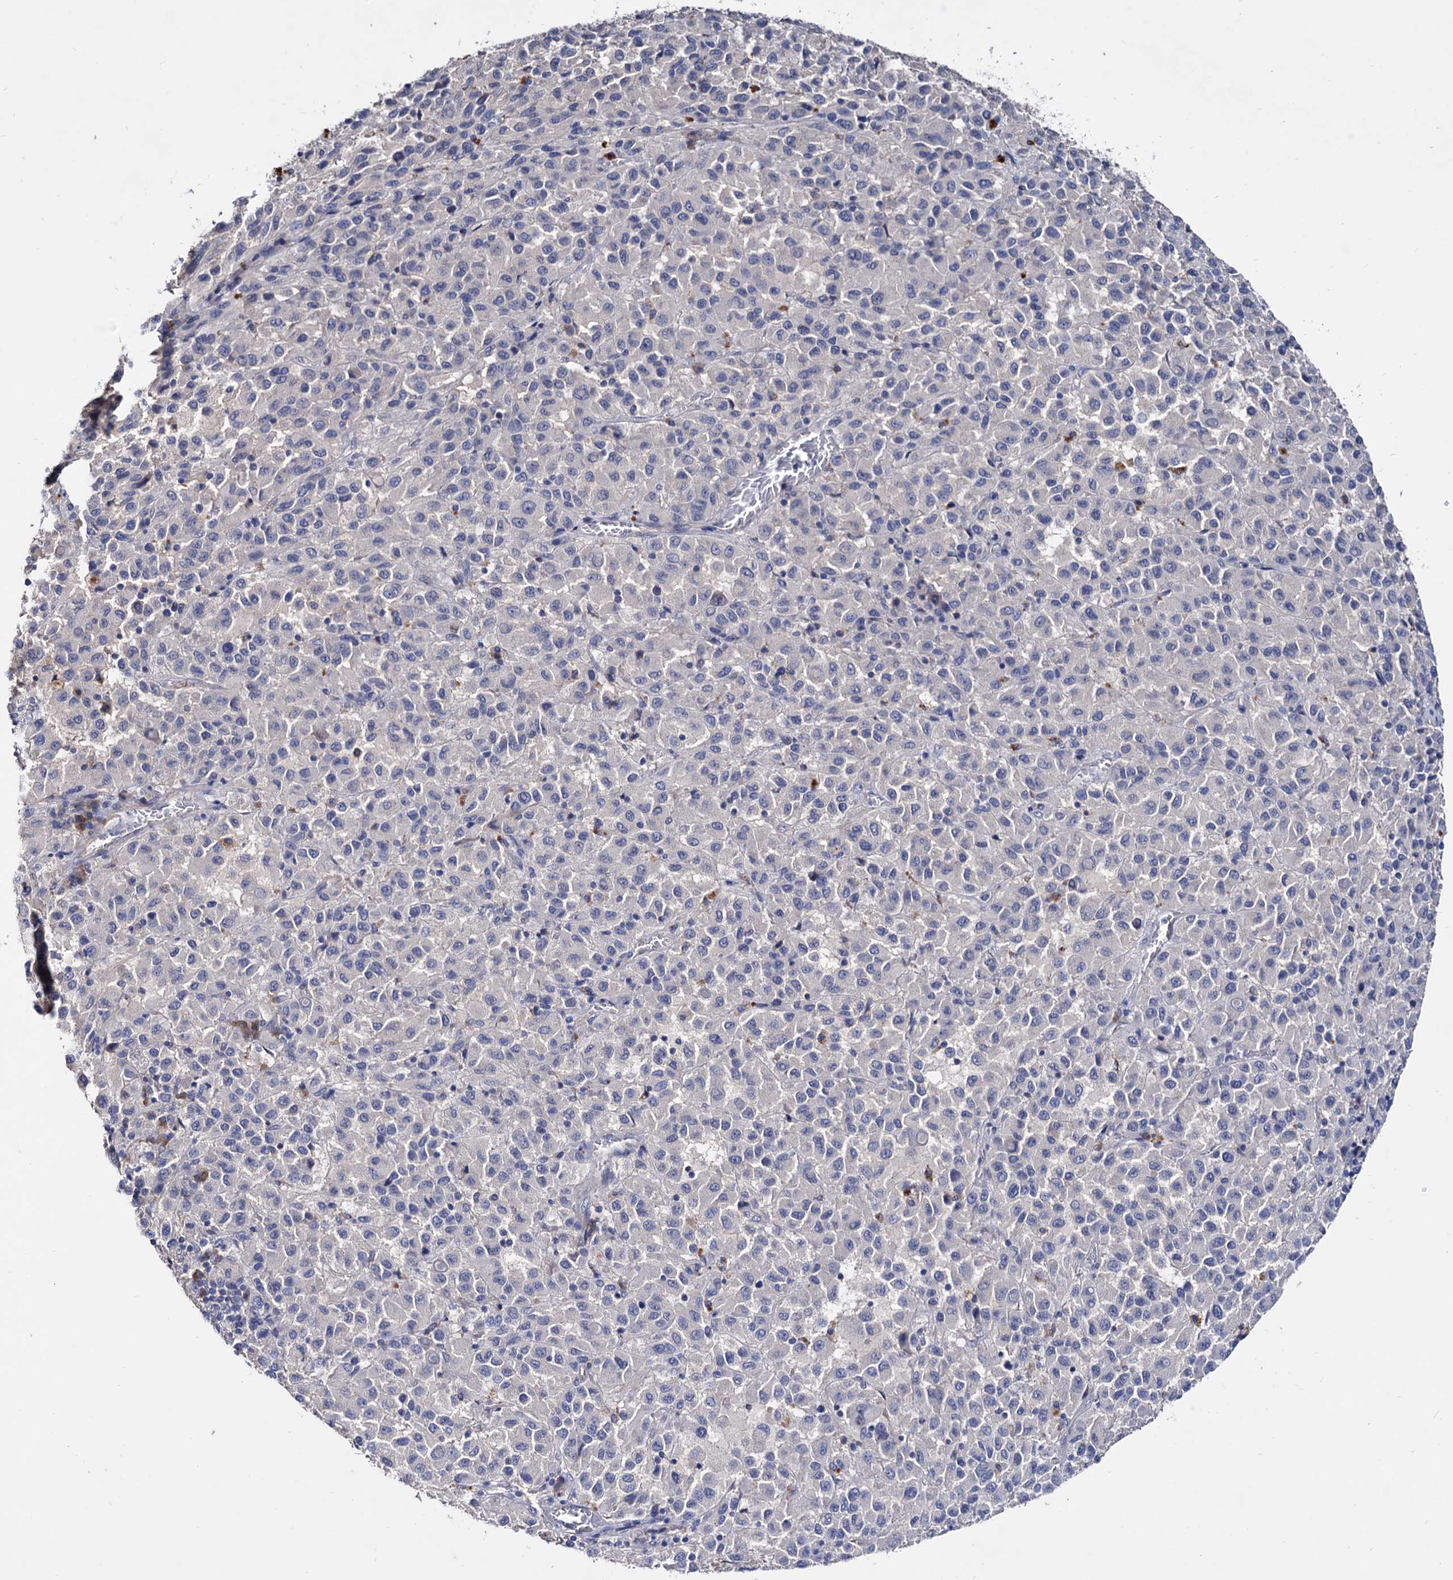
{"staining": {"intensity": "negative", "quantity": "none", "location": "none"}, "tissue": "melanoma", "cell_type": "Tumor cells", "image_type": "cancer", "snomed": [{"axis": "morphology", "description": "Malignant melanoma, Metastatic site"}, {"axis": "topography", "description": "Lung"}], "caption": "High power microscopy image of an IHC photomicrograph of malignant melanoma (metastatic site), revealing no significant expression in tumor cells.", "gene": "NPAS4", "patient": {"sex": "male", "age": 64}}